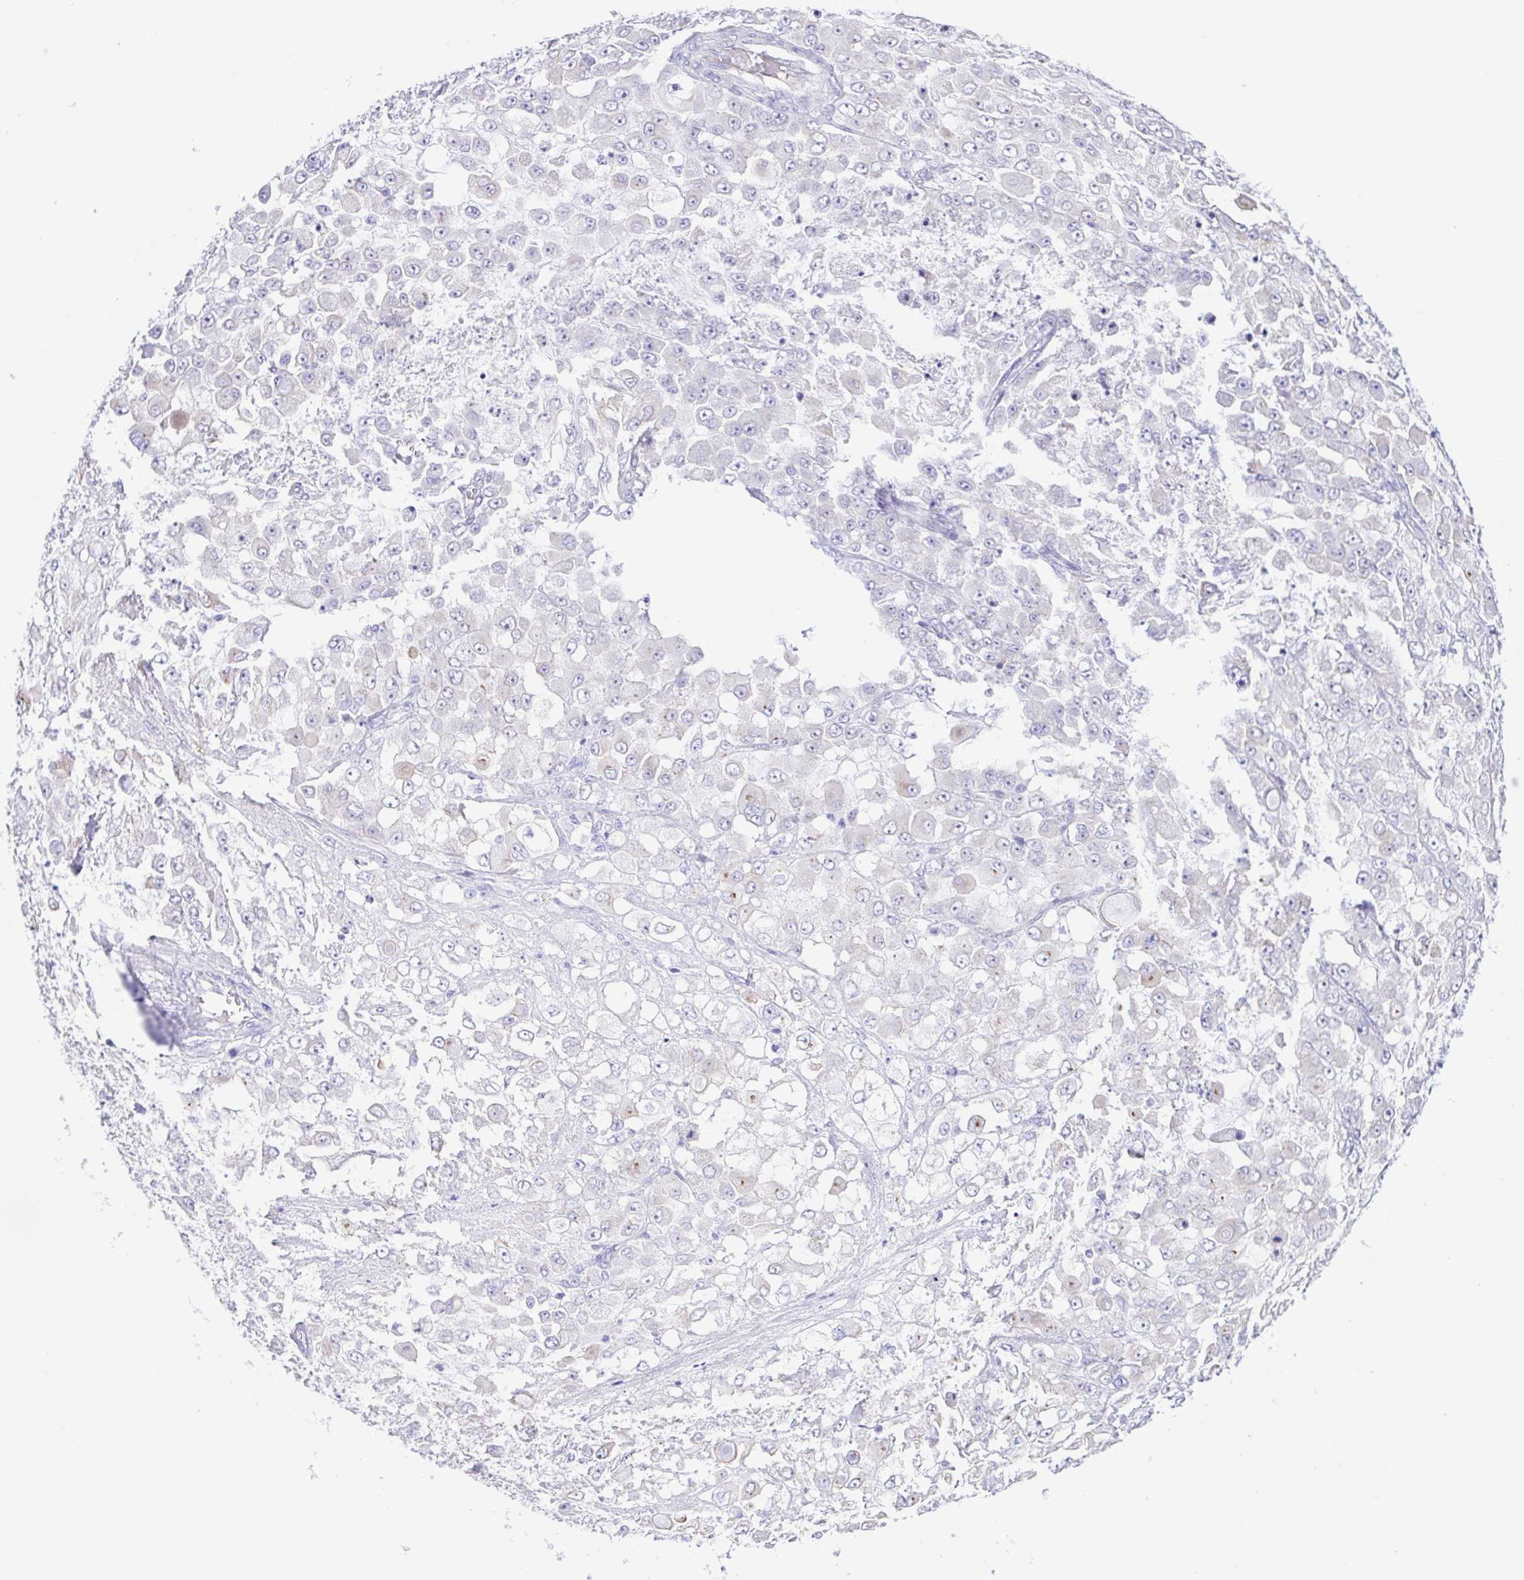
{"staining": {"intensity": "negative", "quantity": "none", "location": "none"}, "tissue": "stomach cancer", "cell_type": "Tumor cells", "image_type": "cancer", "snomed": [{"axis": "morphology", "description": "Adenocarcinoma, NOS"}, {"axis": "topography", "description": "Stomach"}], "caption": "There is no significant staining in tumor cells of stomach cancer.", "gene": "CYP11A1", "patient": {"sex": "female", "age": 76}}